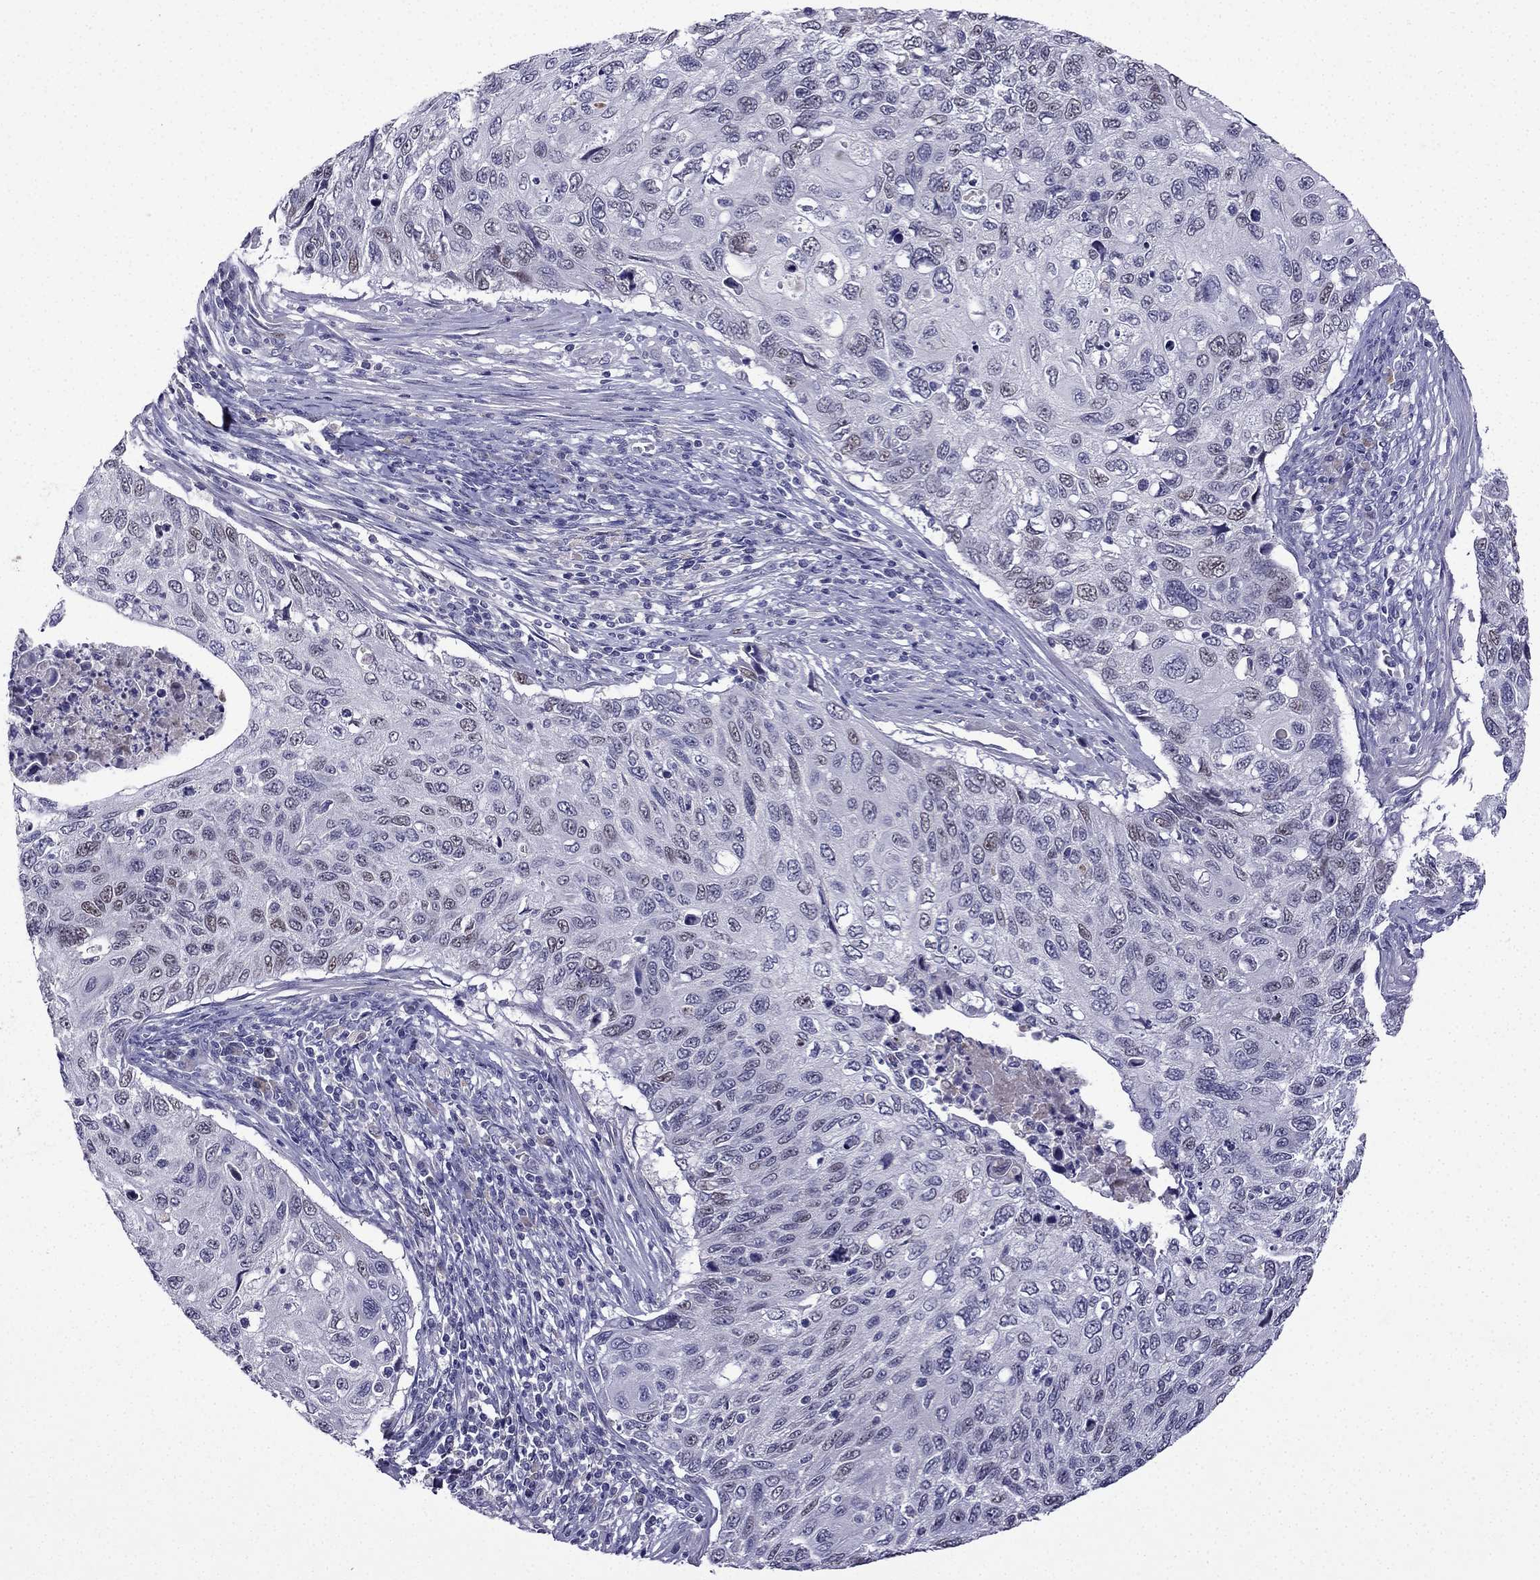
{"staining": {"intensity": "negative", "quantity": "none", "location": "none"}, "tissue": "cervical cancer", "cell_type": "Tumor cells", "image_type": "cancer", "snomed": [{"axis": "morphology", "description": "Squamous cell carcinoma, NOS"}, {"axis": "topography", "description": "Cervix"}], "caption": "Tumor cells are negative for protein expression in human cervical cancer.", "gene": "UHRF1", "patient": {"sex": "female", "age": 70}}